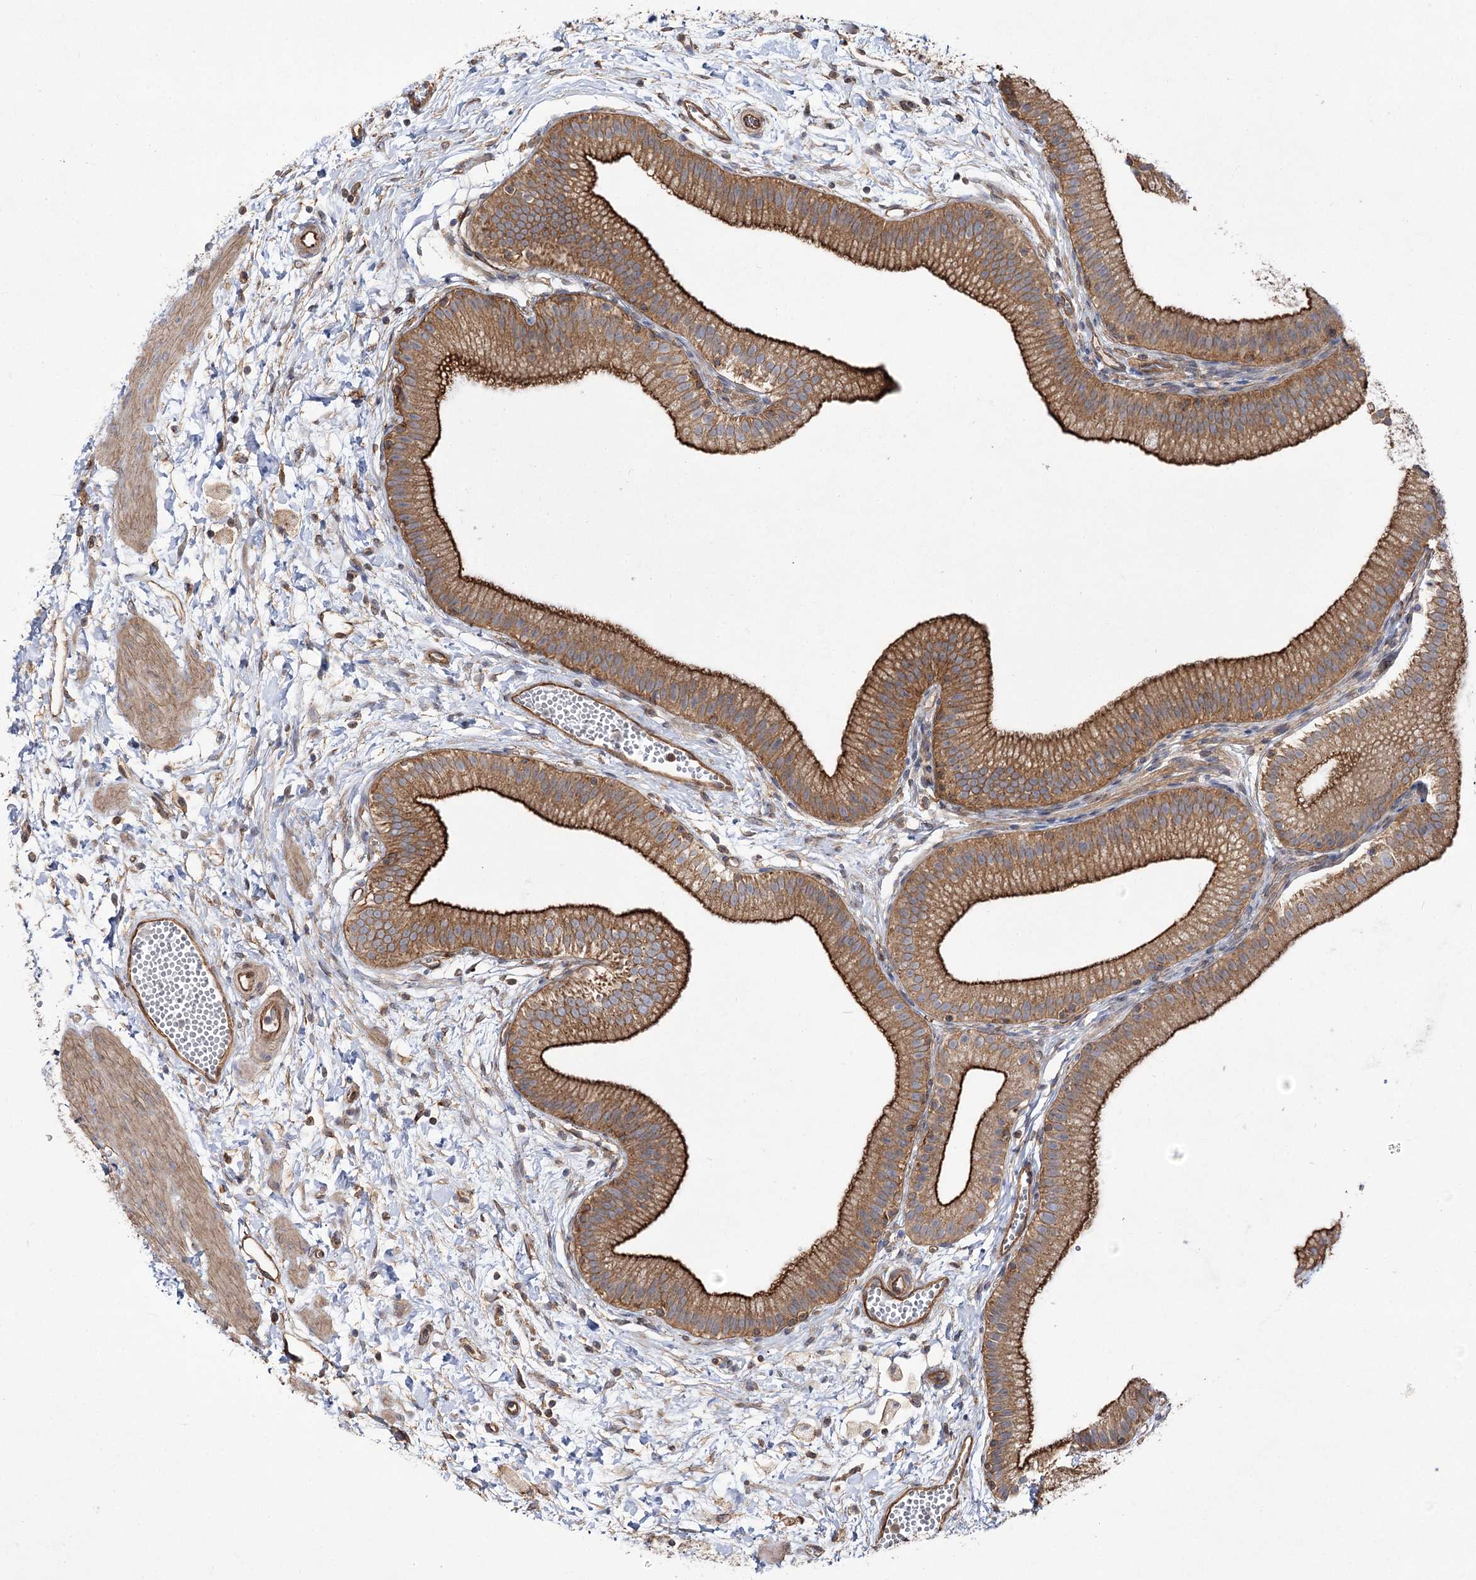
{"staining": {"intensity": "strong", "quantity": ">75%", "location": "cytoplasmic/membranous"}, "tissue": "gallbladder", "cell_type": "Glandular cells", "image_type": "normal", "snomed": [{"axis": "morphology", "description": "Normal tissue, NOS"}, {"axis": "topography", "description": "Gallbladder"}], "caption": "Immunohistochemical staining of normal human gallbladder exhibits strong cytoplasmic/membranous protein expression in approximately >75% of glandular cells.", "gene": "SH3BP5L", "patient": {"sex": "male", "age": 55}}